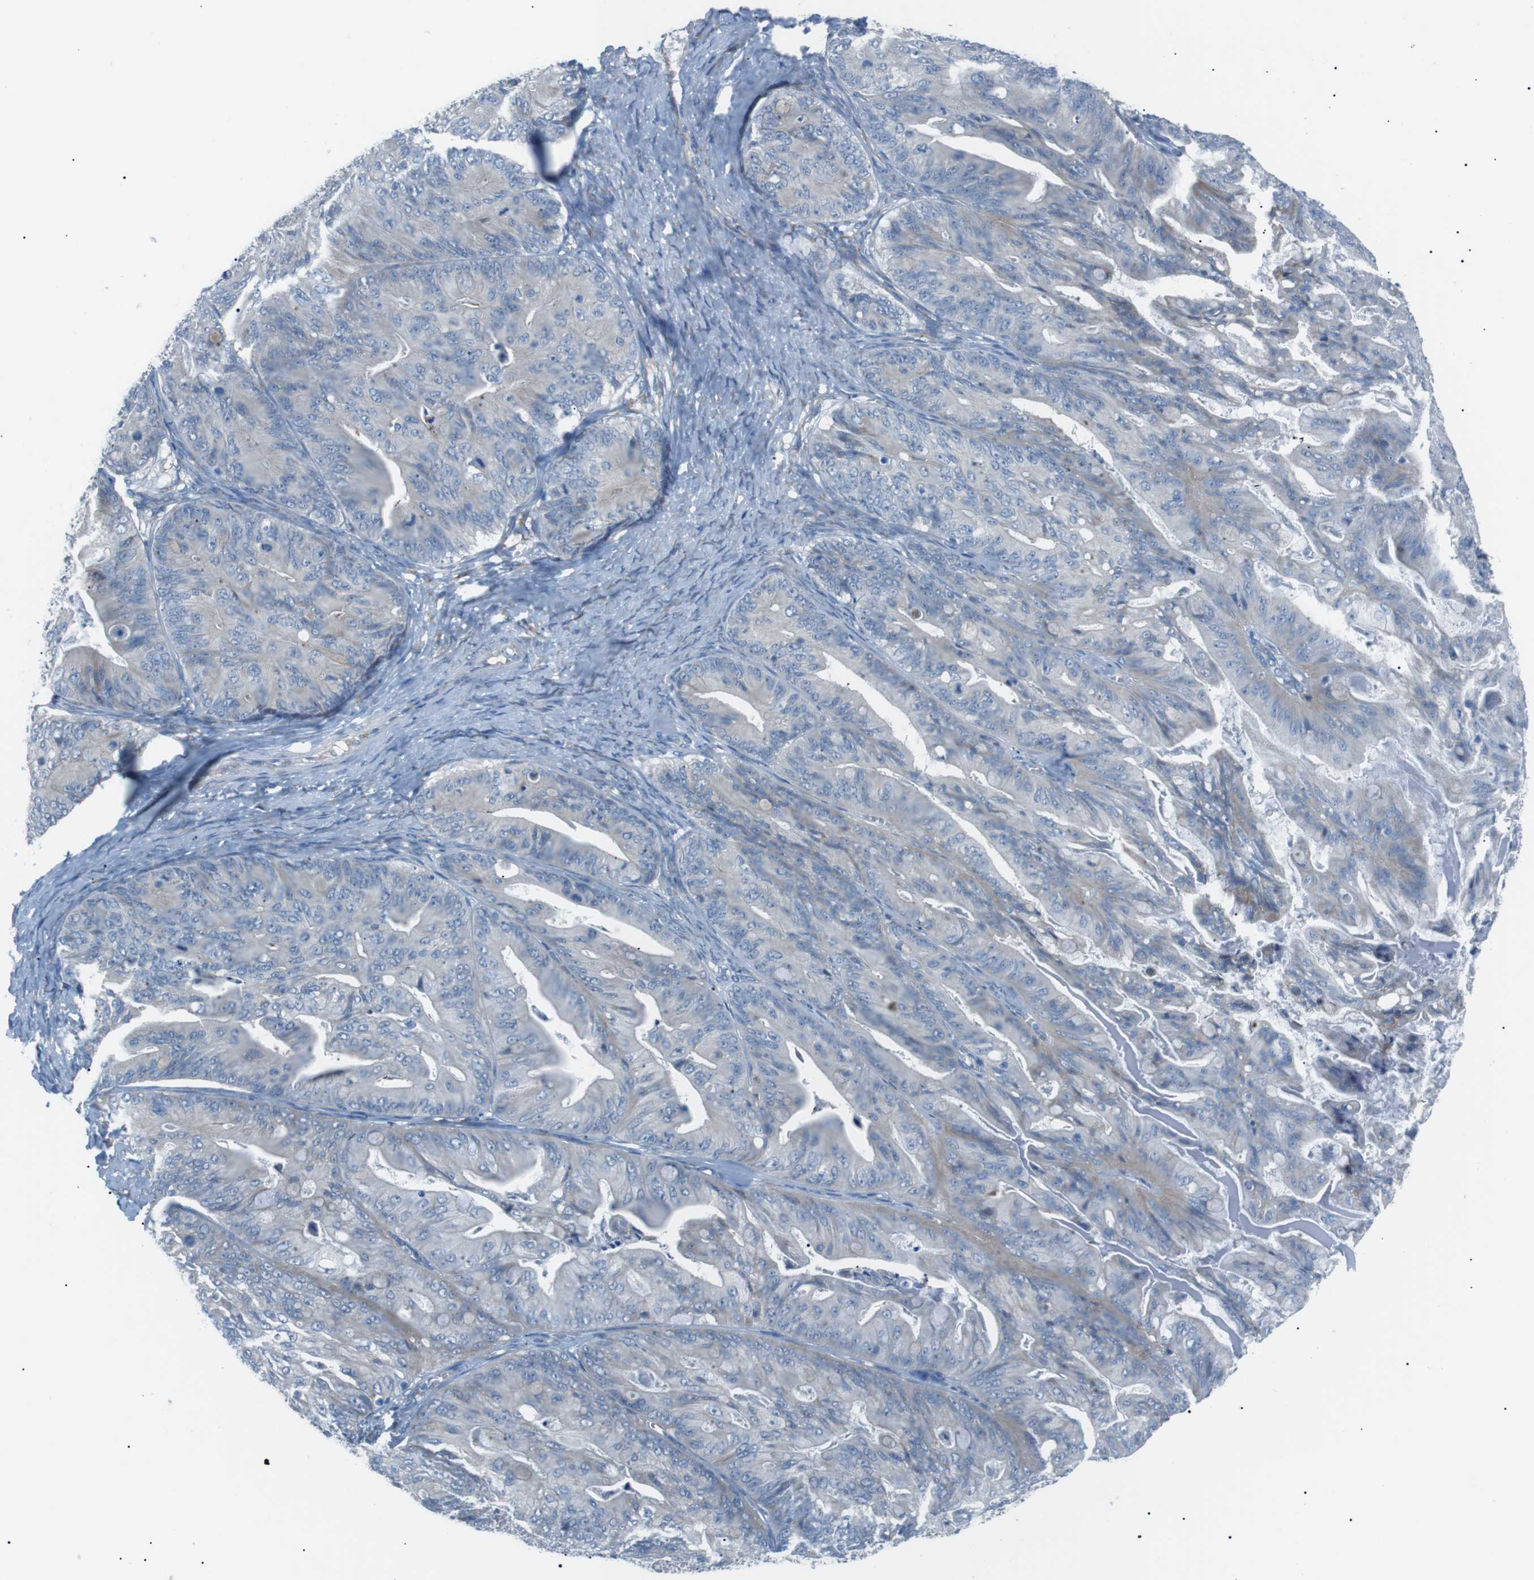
{"staining": {"intensity": "negative", "quantity": "none", "location": "none"}, "tissue": "ovarian cancer", "cell_type": "Tumor cells", "image_type": "cancer", "snomed": [{"axis": "morphology", "description": "Cystadenocarcinoma, mucinous, NOS"}, {"axis": "topography", "description": "Ovary"}], "caption": "DAB immunohistochemical staining of ovarian mucinous cystadenocarcinoma reveals no significant expression in tumor cells. (Brightfield microscopy of DAB (3,3'-diaminobenzidine) IHC at high magnification).", "gene": "MTARC2", "patient": {"sex": "female", "age": 37}}